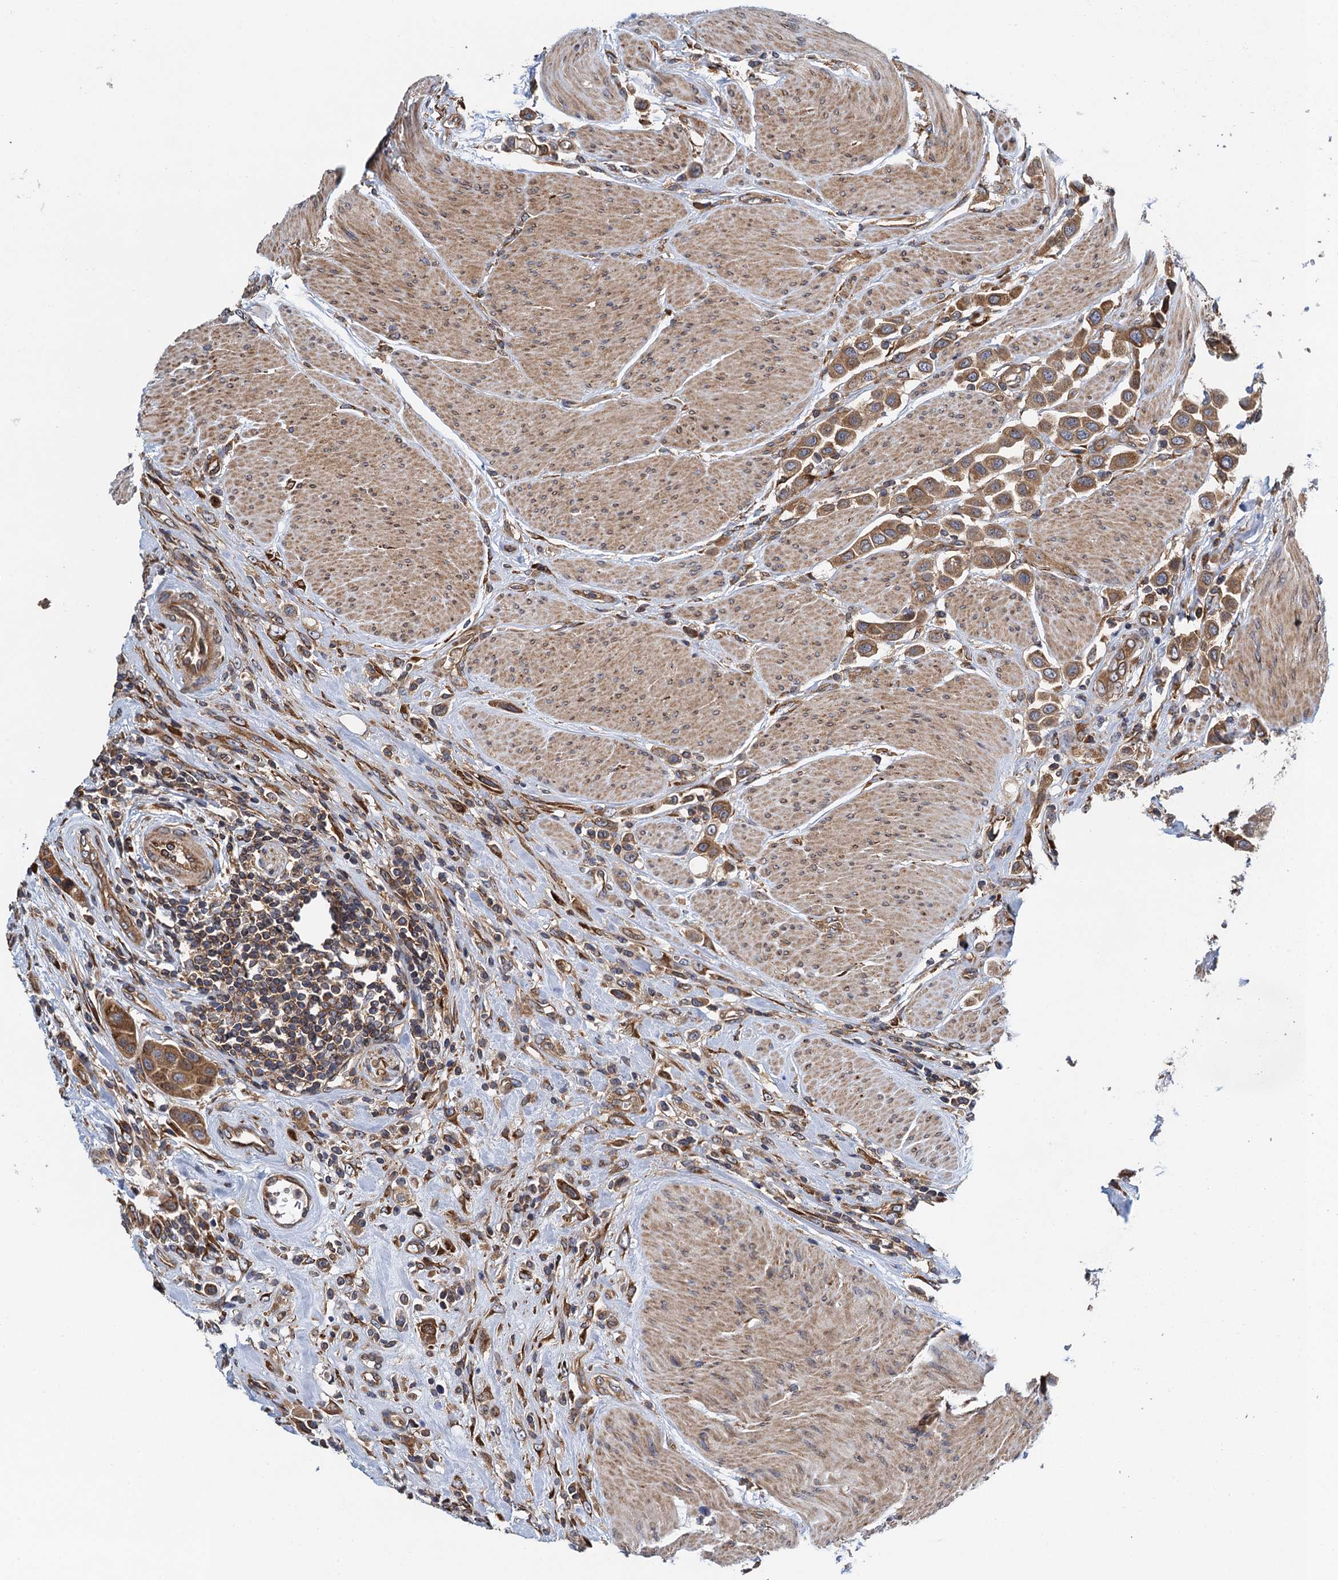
{"staining": {"intensity": "moderate", "quantity": ">75%", "location": "cytoplasmic/membranous"}, "tissue": "urothelial cancer", "cell_type": "Tumor cells", "image_type": "cancer", "snomed": [{"axis": "morphology", "description": "Urothelial carcinoma, High grade"}, {"axis": "topography", "description": "Urinary bladder"}], "caption": "Human urothelial cancer stained for a protein (brown) reveals moderate cytoplasmic/membranous positive staining in approximately >75% of tumor cells.", "gene": "MDM1", "patient": {"sex": "male", "age": 50}}